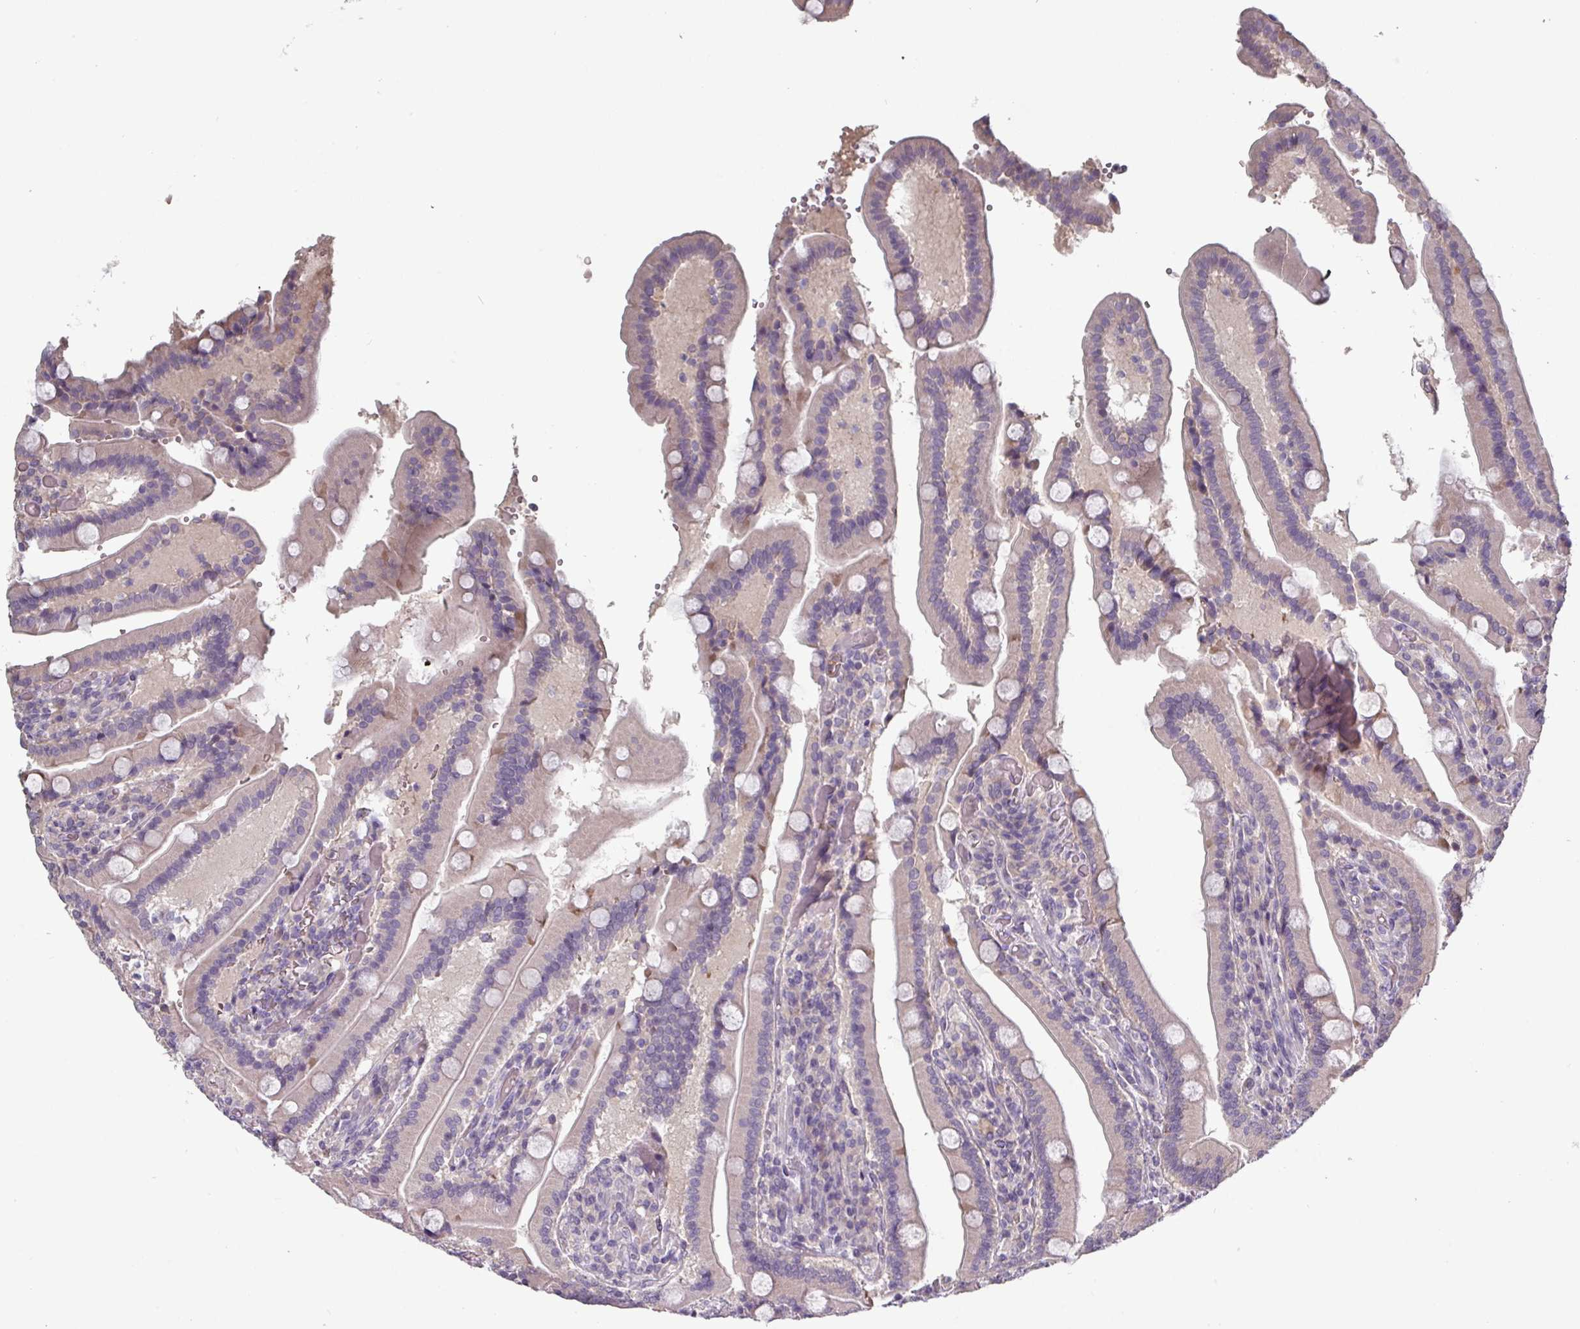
{"staining": {"intensity": "negative", "quantity": "none", "location": "none"}, "tissue": "duodenum", "cell_type": "Glandular cells", "image_type": "normal", "snomed": [{"axis": "morphology", "description": "Normal tissue, NOS"}, {"axis": "topography", "description": "Duodenum"}], "caption": "High magnification brightfield microscopy of unremarkable duodenum stained with DAB (brown) and counterstained with hematoxylin (blue): glandular cells show no significant staining.", "gene": "PRAMEF7", "patient": {"sex": "female", "age": 62}}